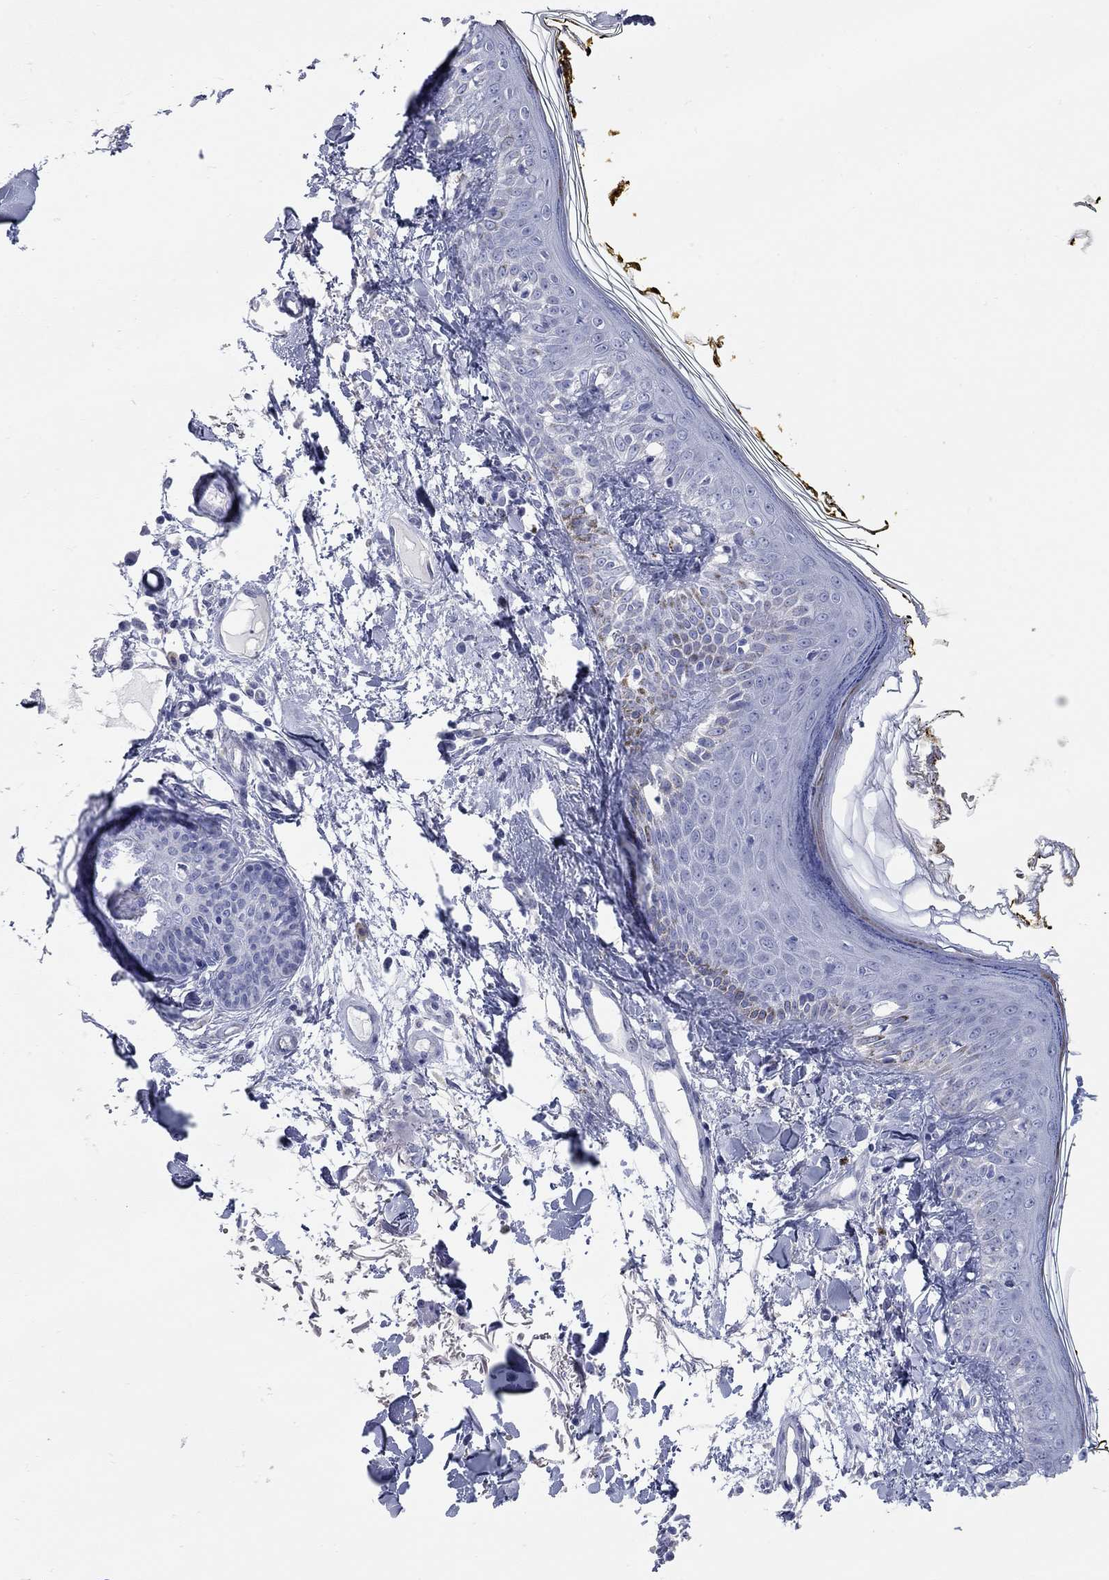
{"staining": {"intensity": "negative", "quantity": "none", "location": "none"}, "tissue": "skin", "cell_type": "Fibroblasts", "image_type": "normal", "snomed": [{"axis": "morphology", "description": "Normal tissue, NOS"}, {"axis": "topography", "description": "Skin"}], "caption": "Fibroblasts are negative for brown protein staining in unremarkable skin. (DAB (3,3'-diaminobenzidine) immunohistochemistry (IHC), high magnification).", "gene": "WASF3", "patient": {"sex": "male", "age": 76}}